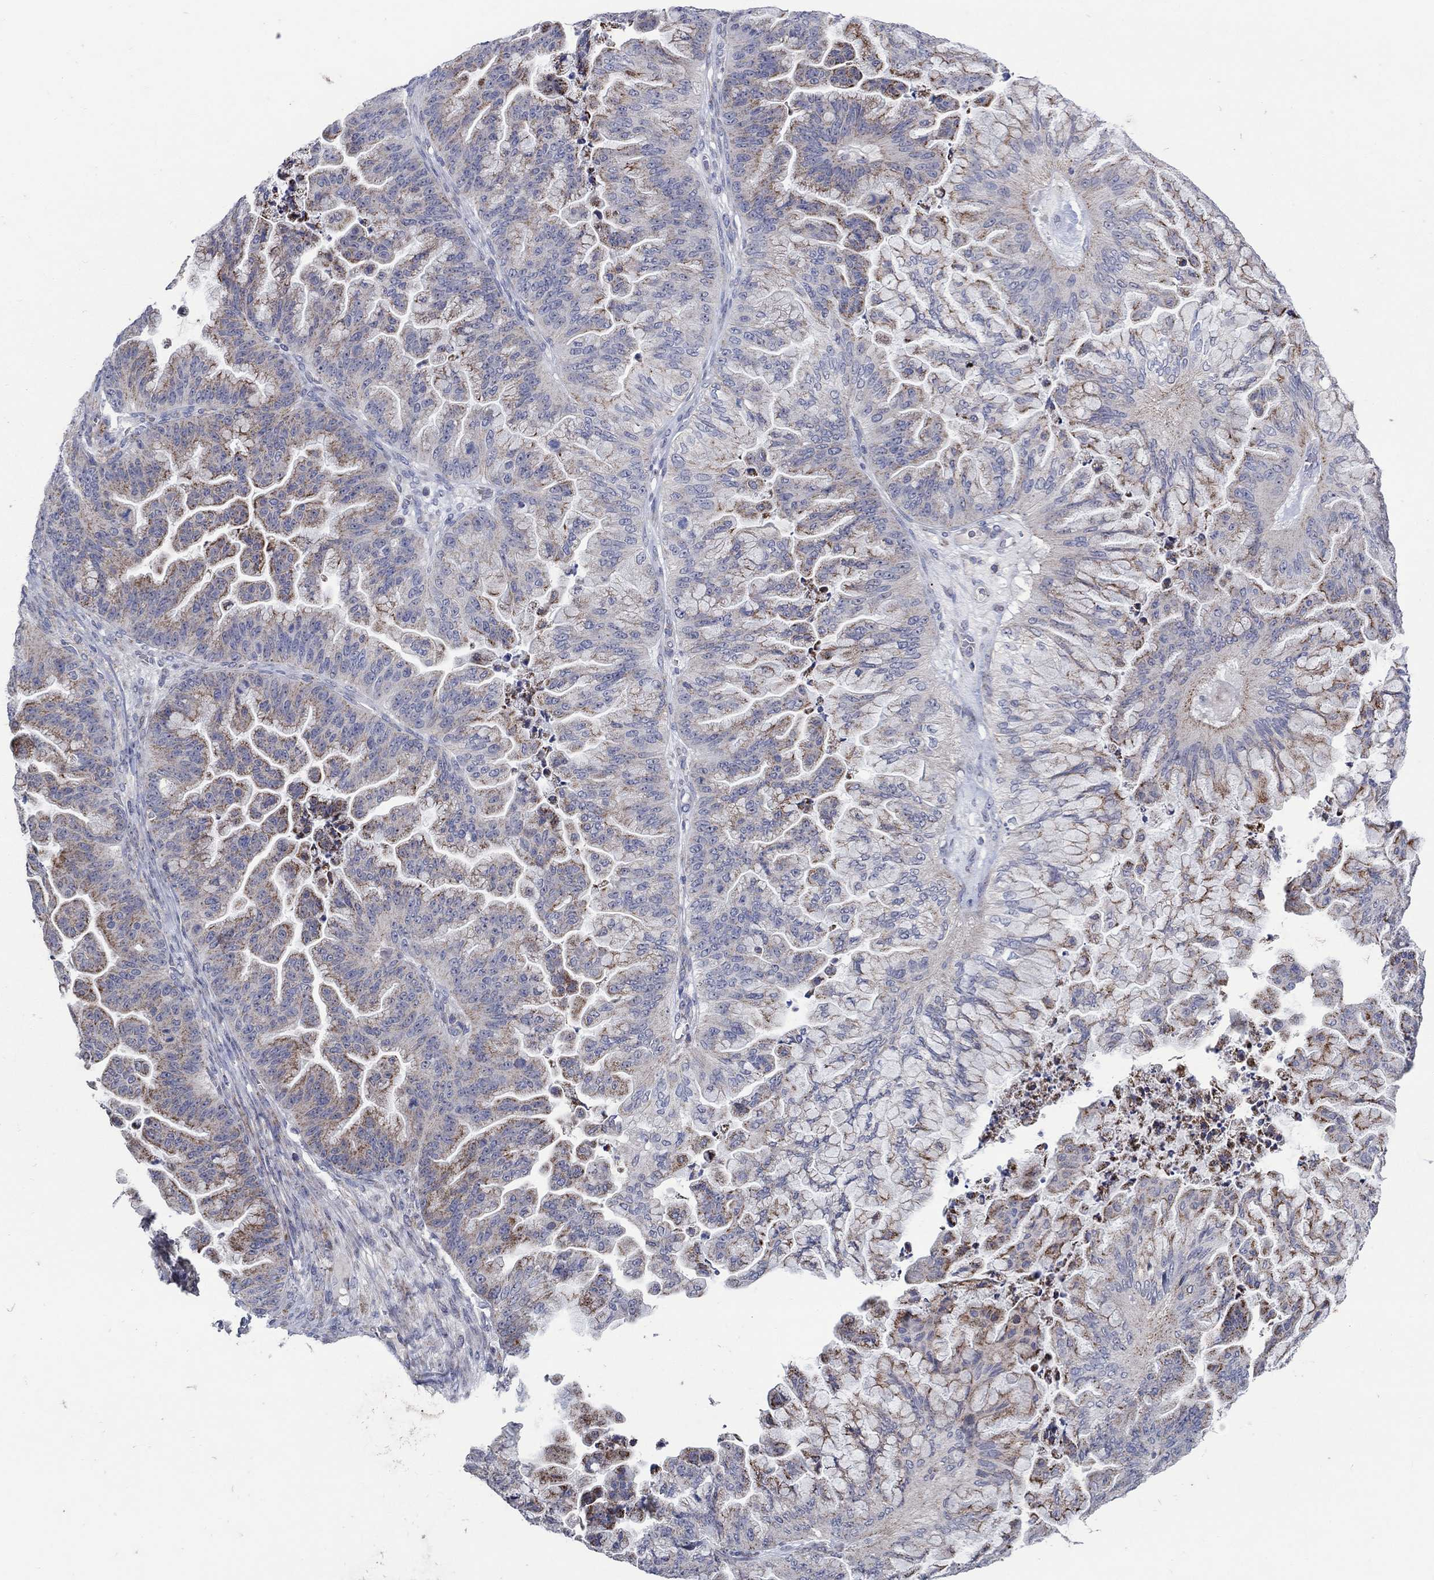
{"staining": {"intensity": "strong", "quantity": "<25%", "location": "cytoplasmic/membranous"}, "tissue": "ovarian cancer", "cell_type": "Tumor cells", "image_type": "cancer", "snomed": [{"axis": "morphology", "description": "Cystadenocarcinoma, mucinous, NOS"}, {"axis": "topography", "description": "Ovary"}], "caption": "An image showing strong cytoplasmic/membranous expression in about <25% of tumor cells in ovarian cancer, as visualized by brown immunohistochemical staining.", "gene": "HMX2", "patient": {"sex": "female", "age": 67}}